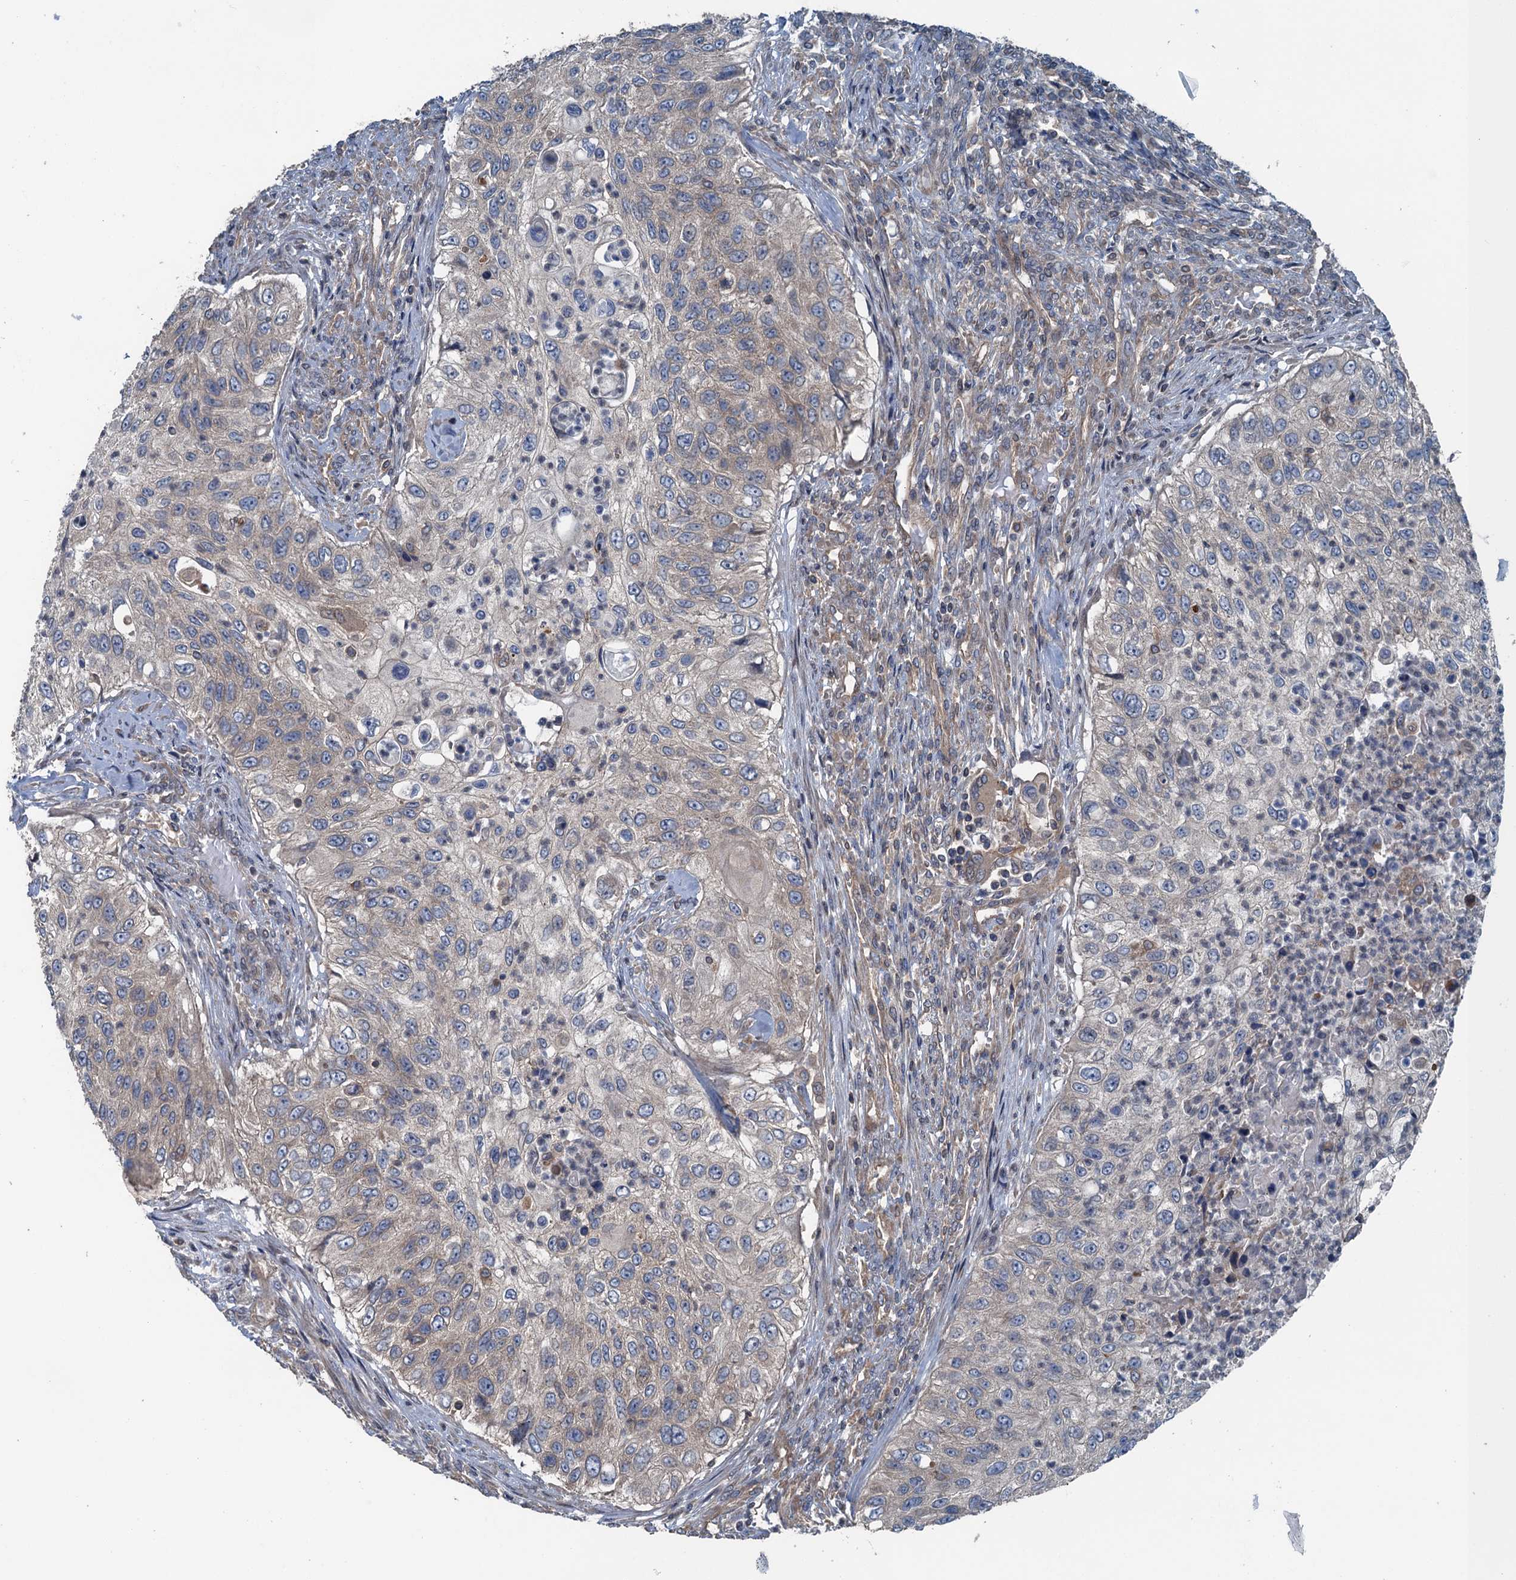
{"staining": {"intensity": "weak", "quantity": "<25%", "location": "cytoplasmic/membranous"}, "tissue": "urothelial cancer", "cell_type": "Tumor cells", "image_type": "cancer", "snomed": [{"axis": "morphology", "description": "Urothelial carcinoma, High grade"}, {"axis": "topography", "description": "Urinary bladder"}], "caption": "The immunohistochemistry (IHC) image has no significant staining in tumor cells of urothelial carcinoma (high-grade) tissue. (Immunohistochemistry, brightfield microscopy, high magnification).", "gene": "TRAPPC8", "patient": {"sex": "female", "age": 60}}